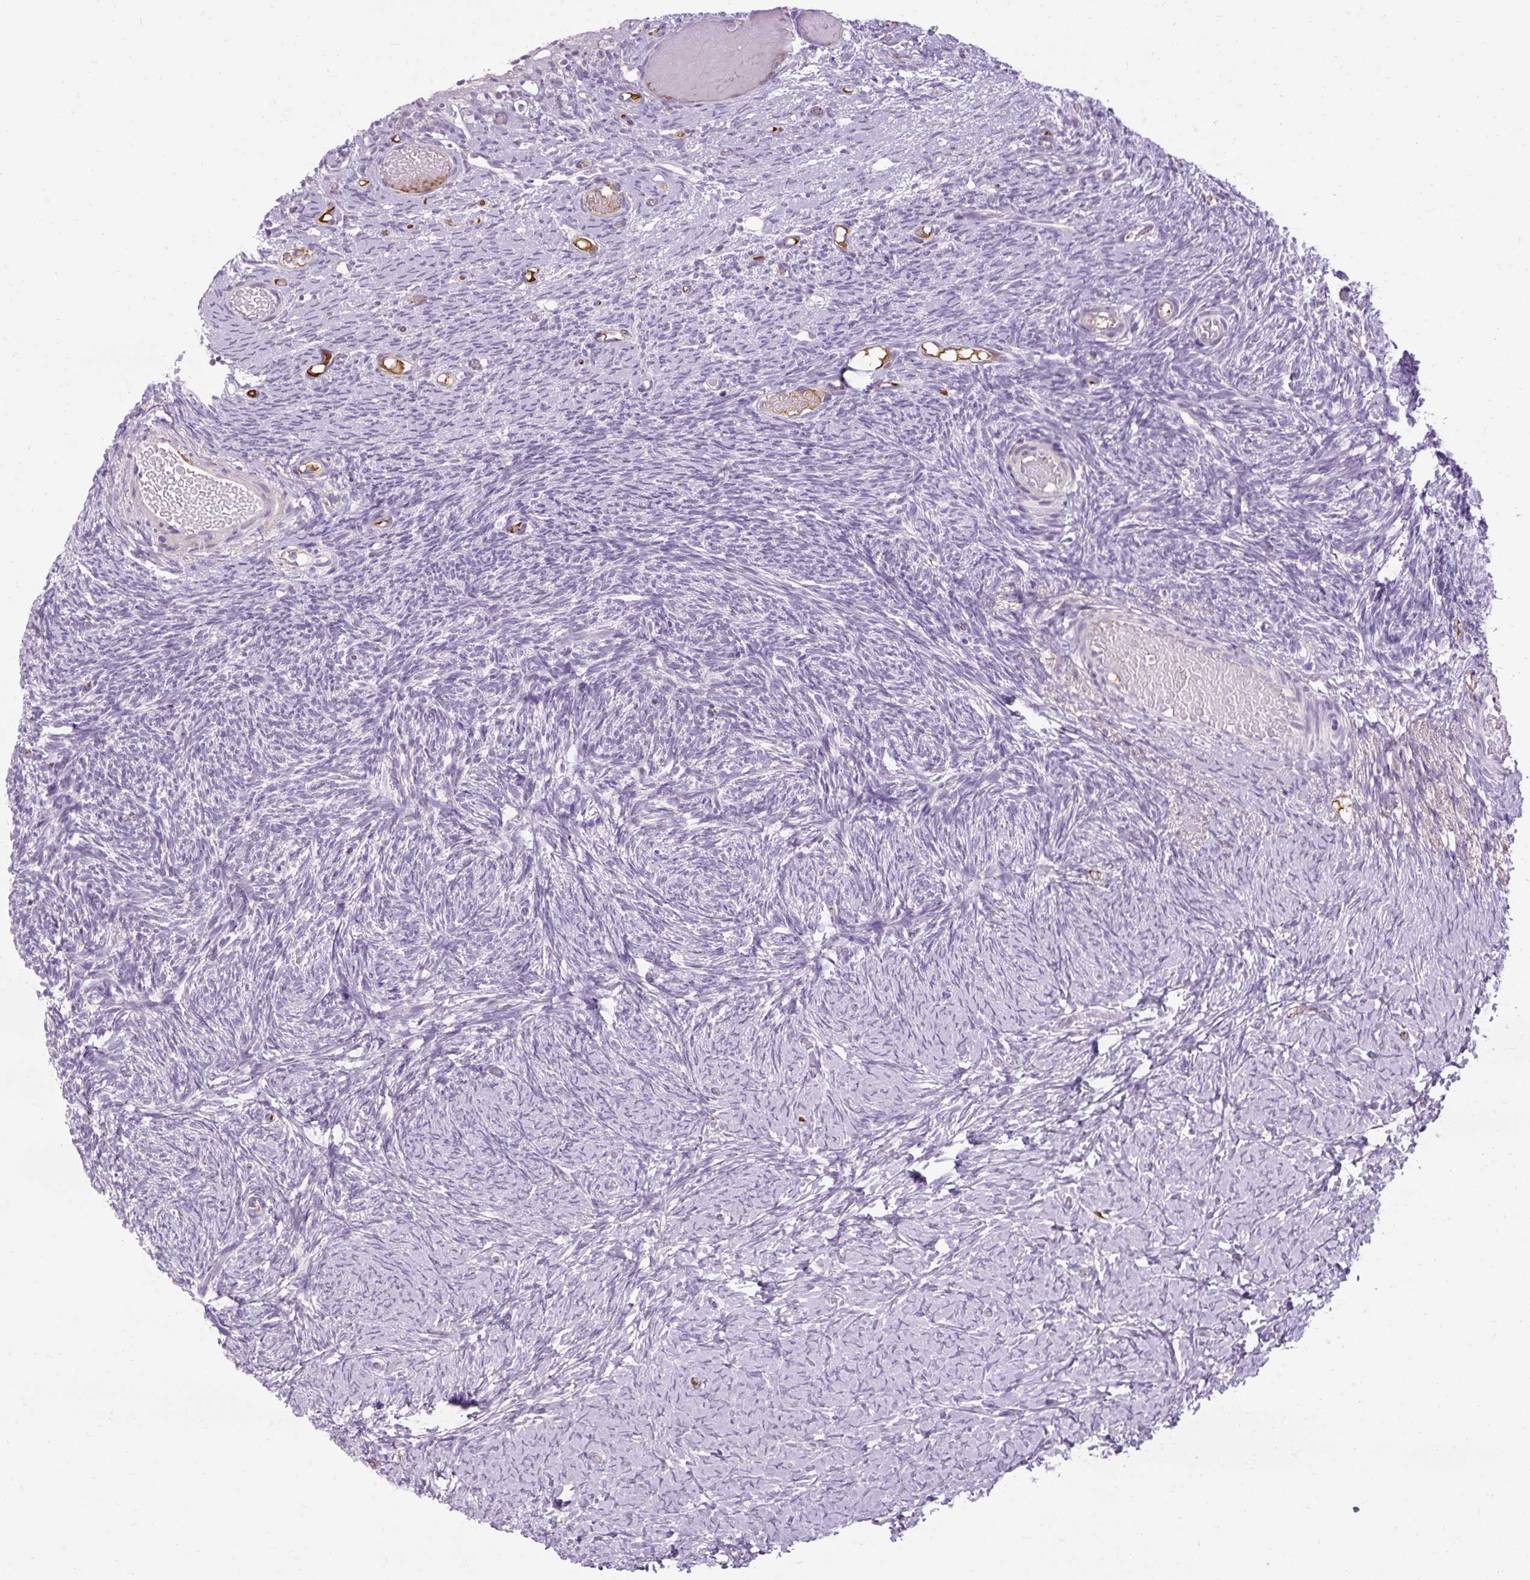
{"staining": {"intensity": "negative", "quantity": "none", "location": "none"}, "tissue": "ovary", "cell_type": "Follicle cells", "image_type": "normal", "snomed": [{"axis": "morphology", "description": "Normal tissue, NOS"}, {"axis": "topography", "description": "Ovary"}], "caption": "An immunohistochemistry photomicrograph of benign ovary is shown. There is no staining in follicle cells of ovary.", "gene": "ARRDC2", "patient": {"sex": "female", "age": 39}}